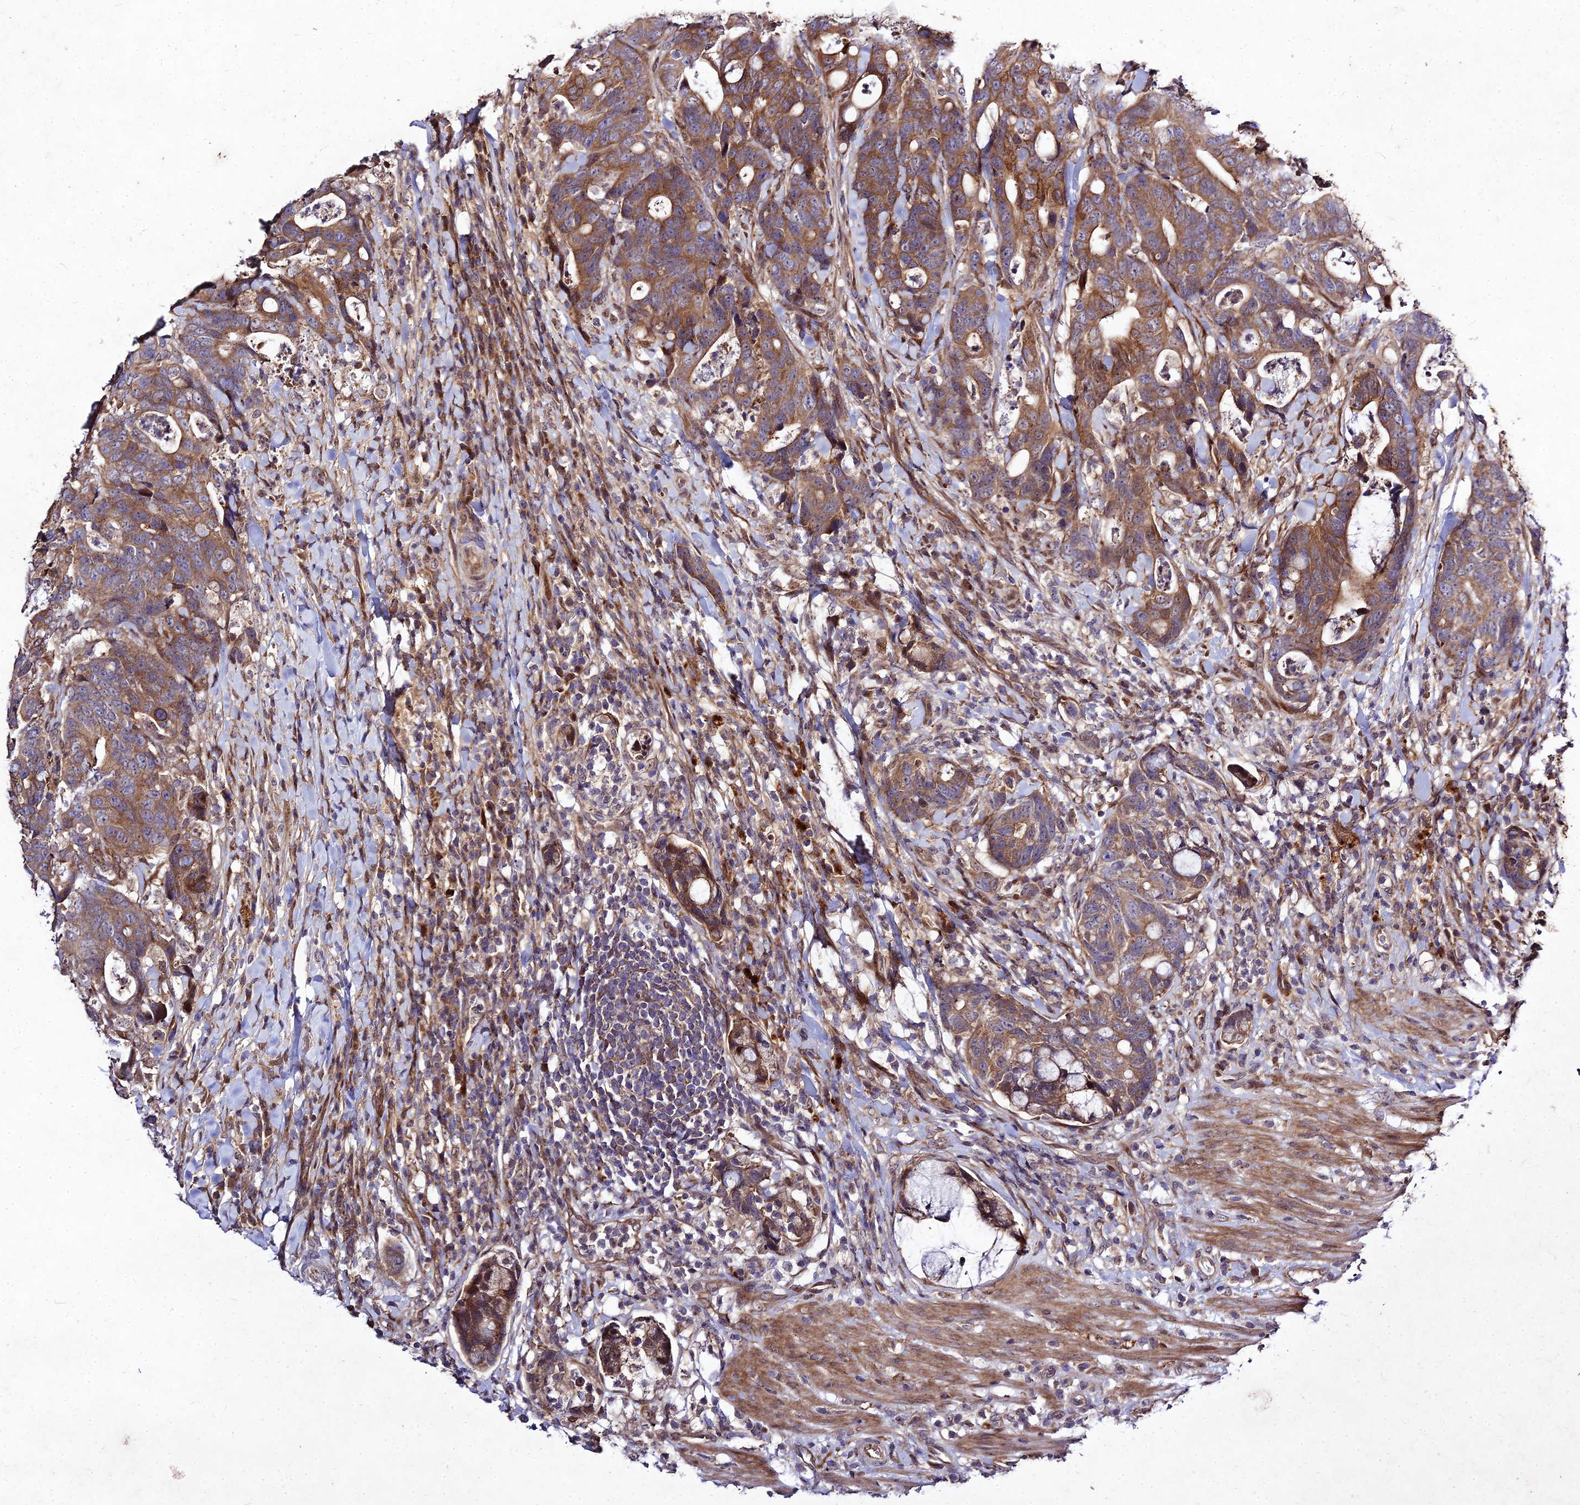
{"staining": {"intensity": "moderate", "quantity": ">75%", "location": "cytoplasmic/membranous"}, "tissue": "colorectal cancer", "cell_type": "Tumor cells", "image_type": "cancer", "snomed": [{"axis": "morphology", "description": "Adenocarcinoma, NOS"}, {"axis": "topography", "description": "Colon"}], "caption": "Moderate cytoplasmic/membranous expression is identified in approximately >75% of tumor cells in colorectal cancer (adenocarcinoma). (Brightfield microscopy of DAB IHC at high magnification).", "gene": "MKKS", "patient": {"sex": "female", "age": 82}}